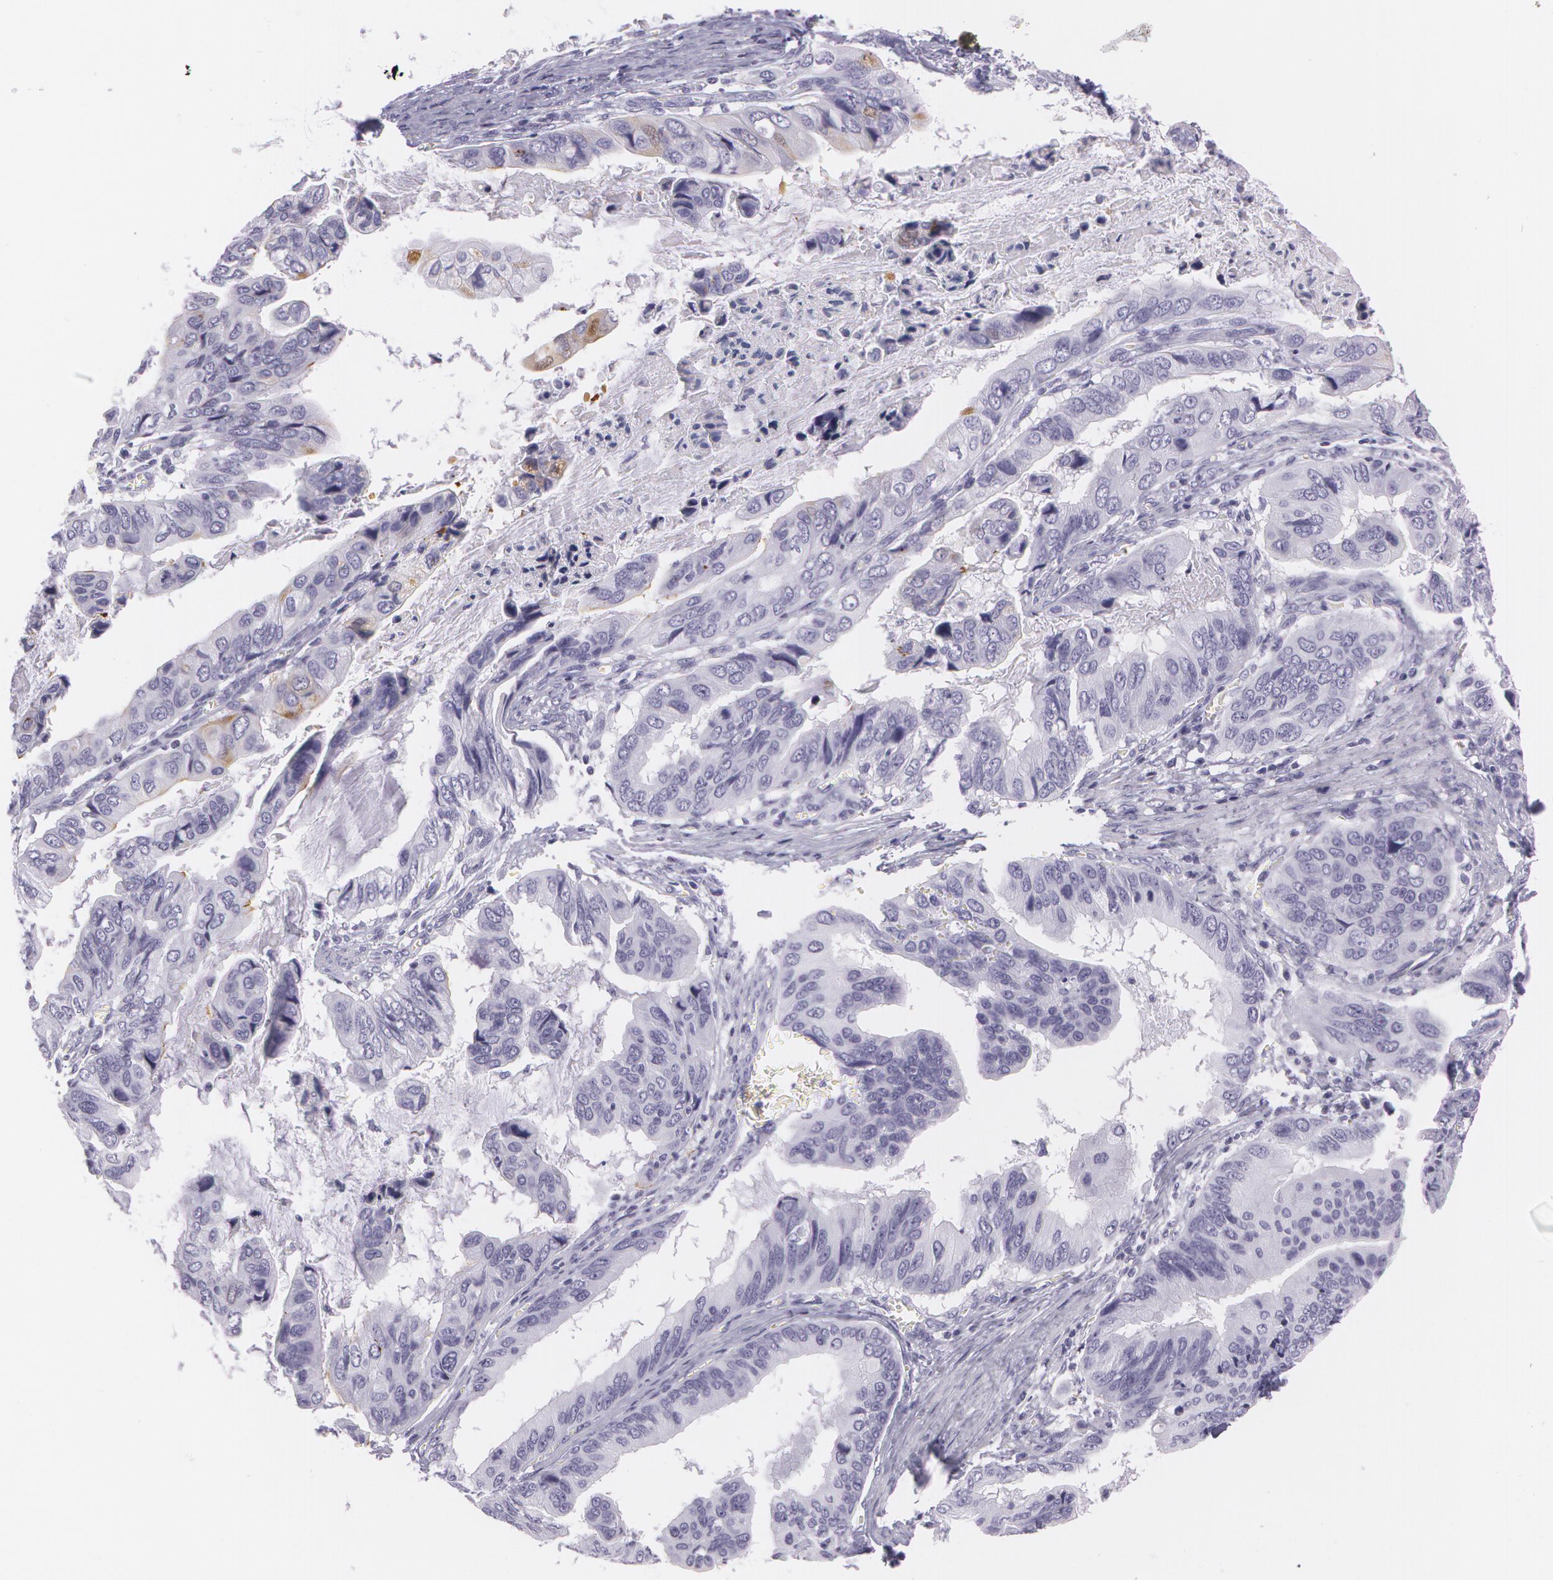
{"staining": {"intensity": "negative", "quantity": "none", "location": "none"}, "tissue": "stomach cancer", "cell_type": "Tumor cells", "image_type": "cancer", "snomed": [{"axis": "morphology", "description": "Adenocarcinoma, NOS"}, {"axis": "topography", "description": "Stomach, upper"}], "caption": "High magnification brightfield microscopy of stomach adenocarcinoma stained with DAB (brown) and counterstained with hematoxylin (blue): tumor cells show no significant positivity.", "gene": "SNCG", "patient": {"sex": "male", "age": 80}}